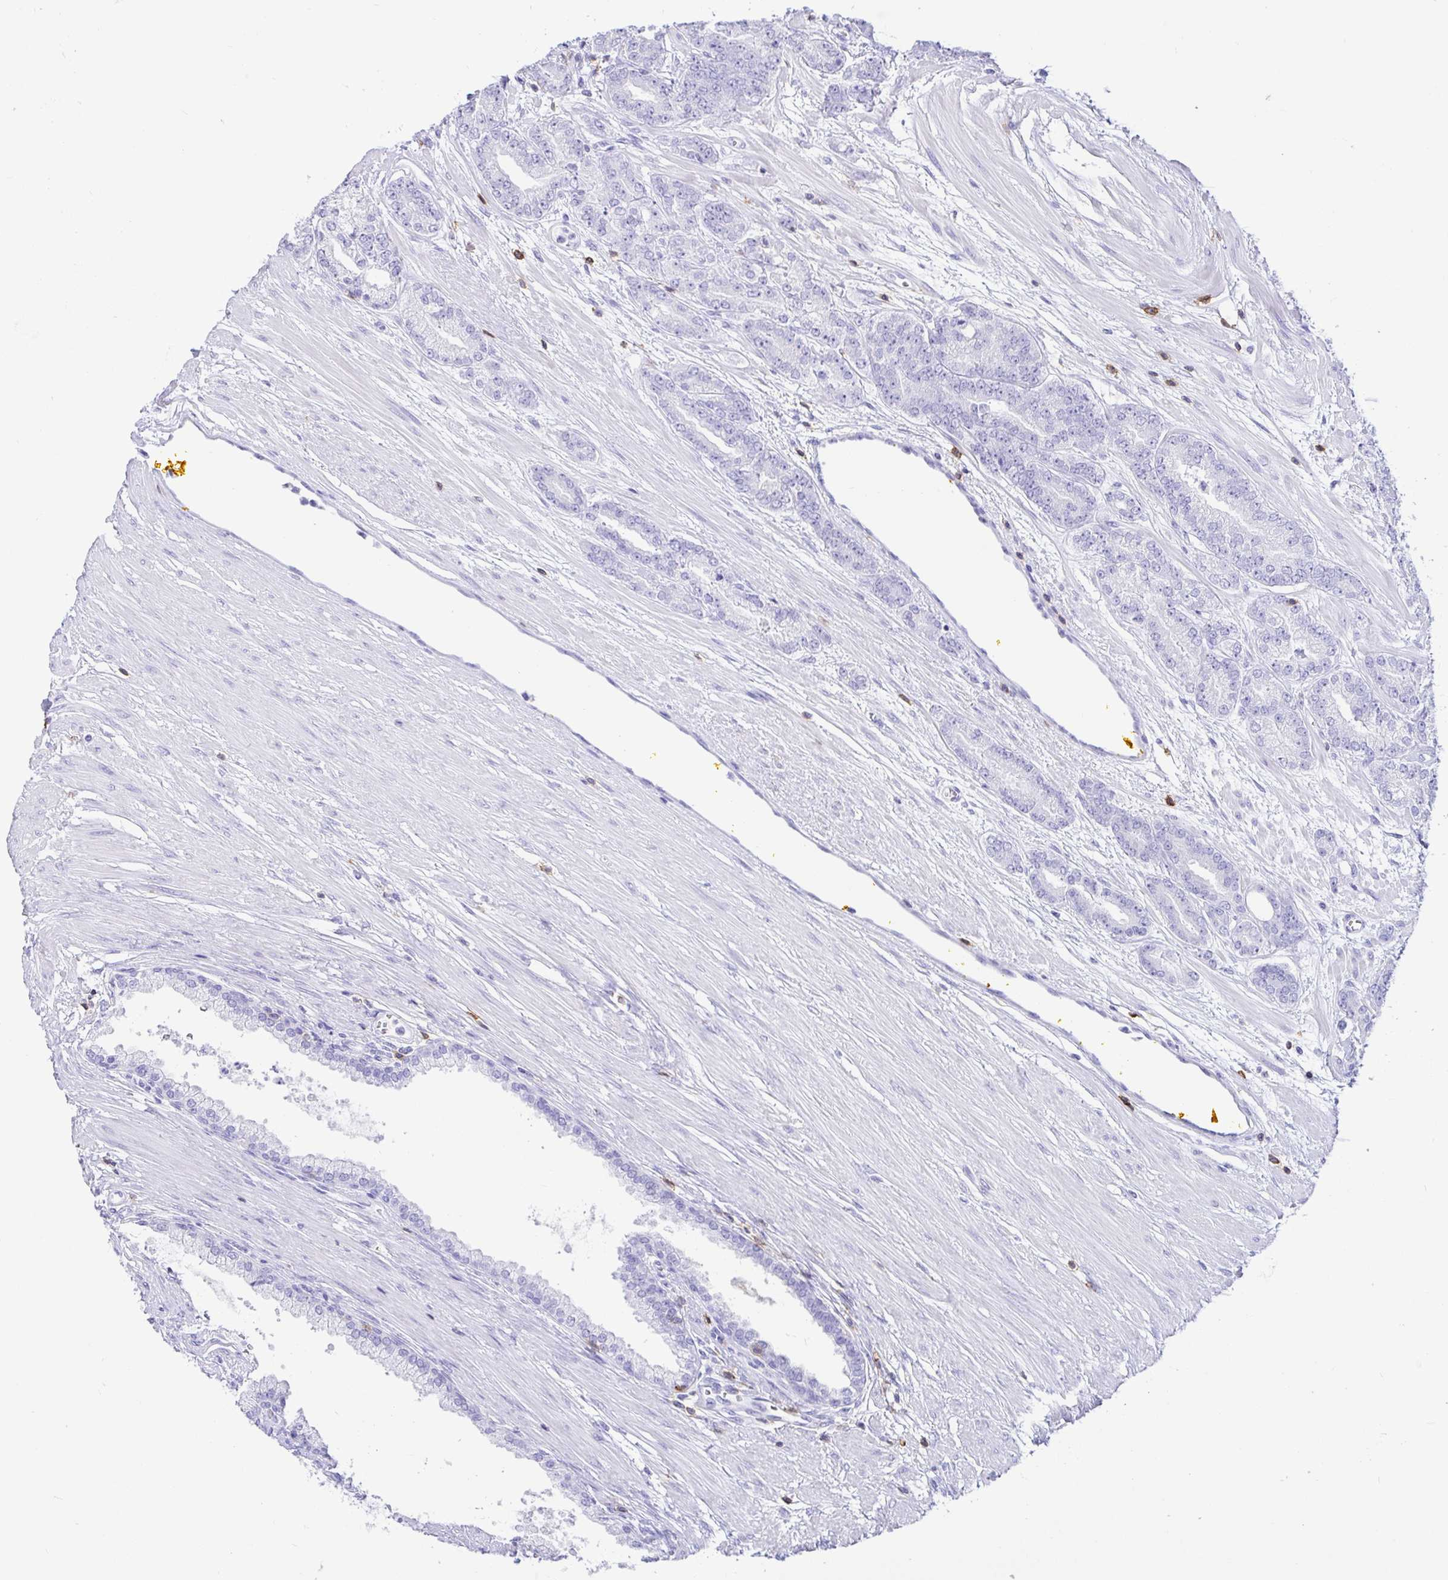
{"staining": {"intensity": "negative", "quantity": "none", "location": "none"}, "tissue": "prostate cancer", "cell_type": "Tumor cells", "image_type": "cancer", "snomed": [{"axis": "morphology", "description": "Adenocarcinoma, High grade"}, {"axis": "topography", "description": "Prostate"}], "caption": "High magnification brightfield microscopy of prostate cancer (adenocarcinoma (high-grade)) stained with DAB (3,3'-diaminobenzidine) (brown) and counterstained with hematoxylin (blue): tumor cells show no significant staining.", "gene": "CD5", "patient": {"sex": "male", "age": 60}}